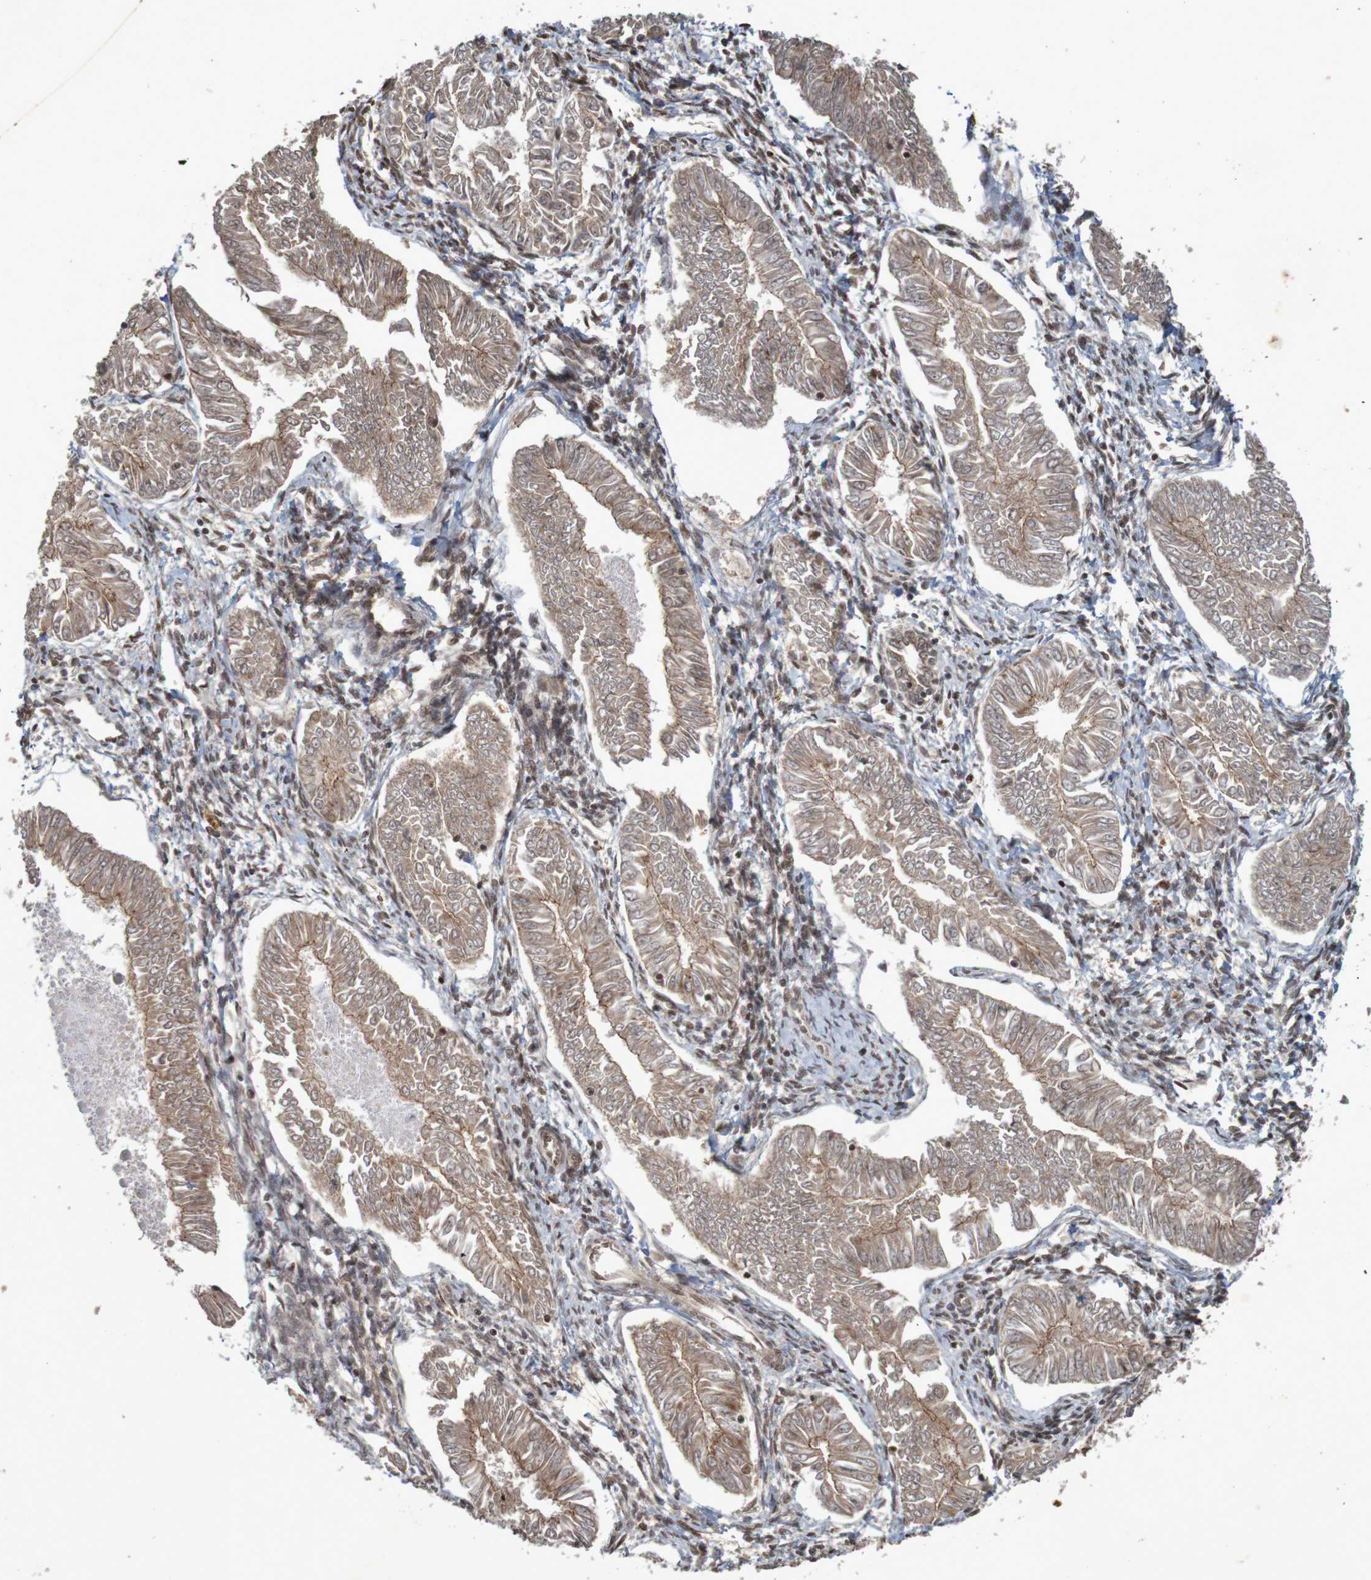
{"staining": {"intensity": "weak", "quantity": ">75%", "location": "cytoplasmic/membranous"}, "tissue": "endometrial cancer", "cell_type": "Tumor cells", "image_type": "cancer", "snomed": [{"axis": "morphology", "description": "Adenocarcinoma, NOS"}, {"axis": "topography", "description": "Endometrium"}], "caption": "Weak cytoplasmic/membranous protein positivity is present in about >75% of tumor cells in endometrial cancer.", "gene": "ARHGEF11", "patient": {"sex": "female", "age": 53}}